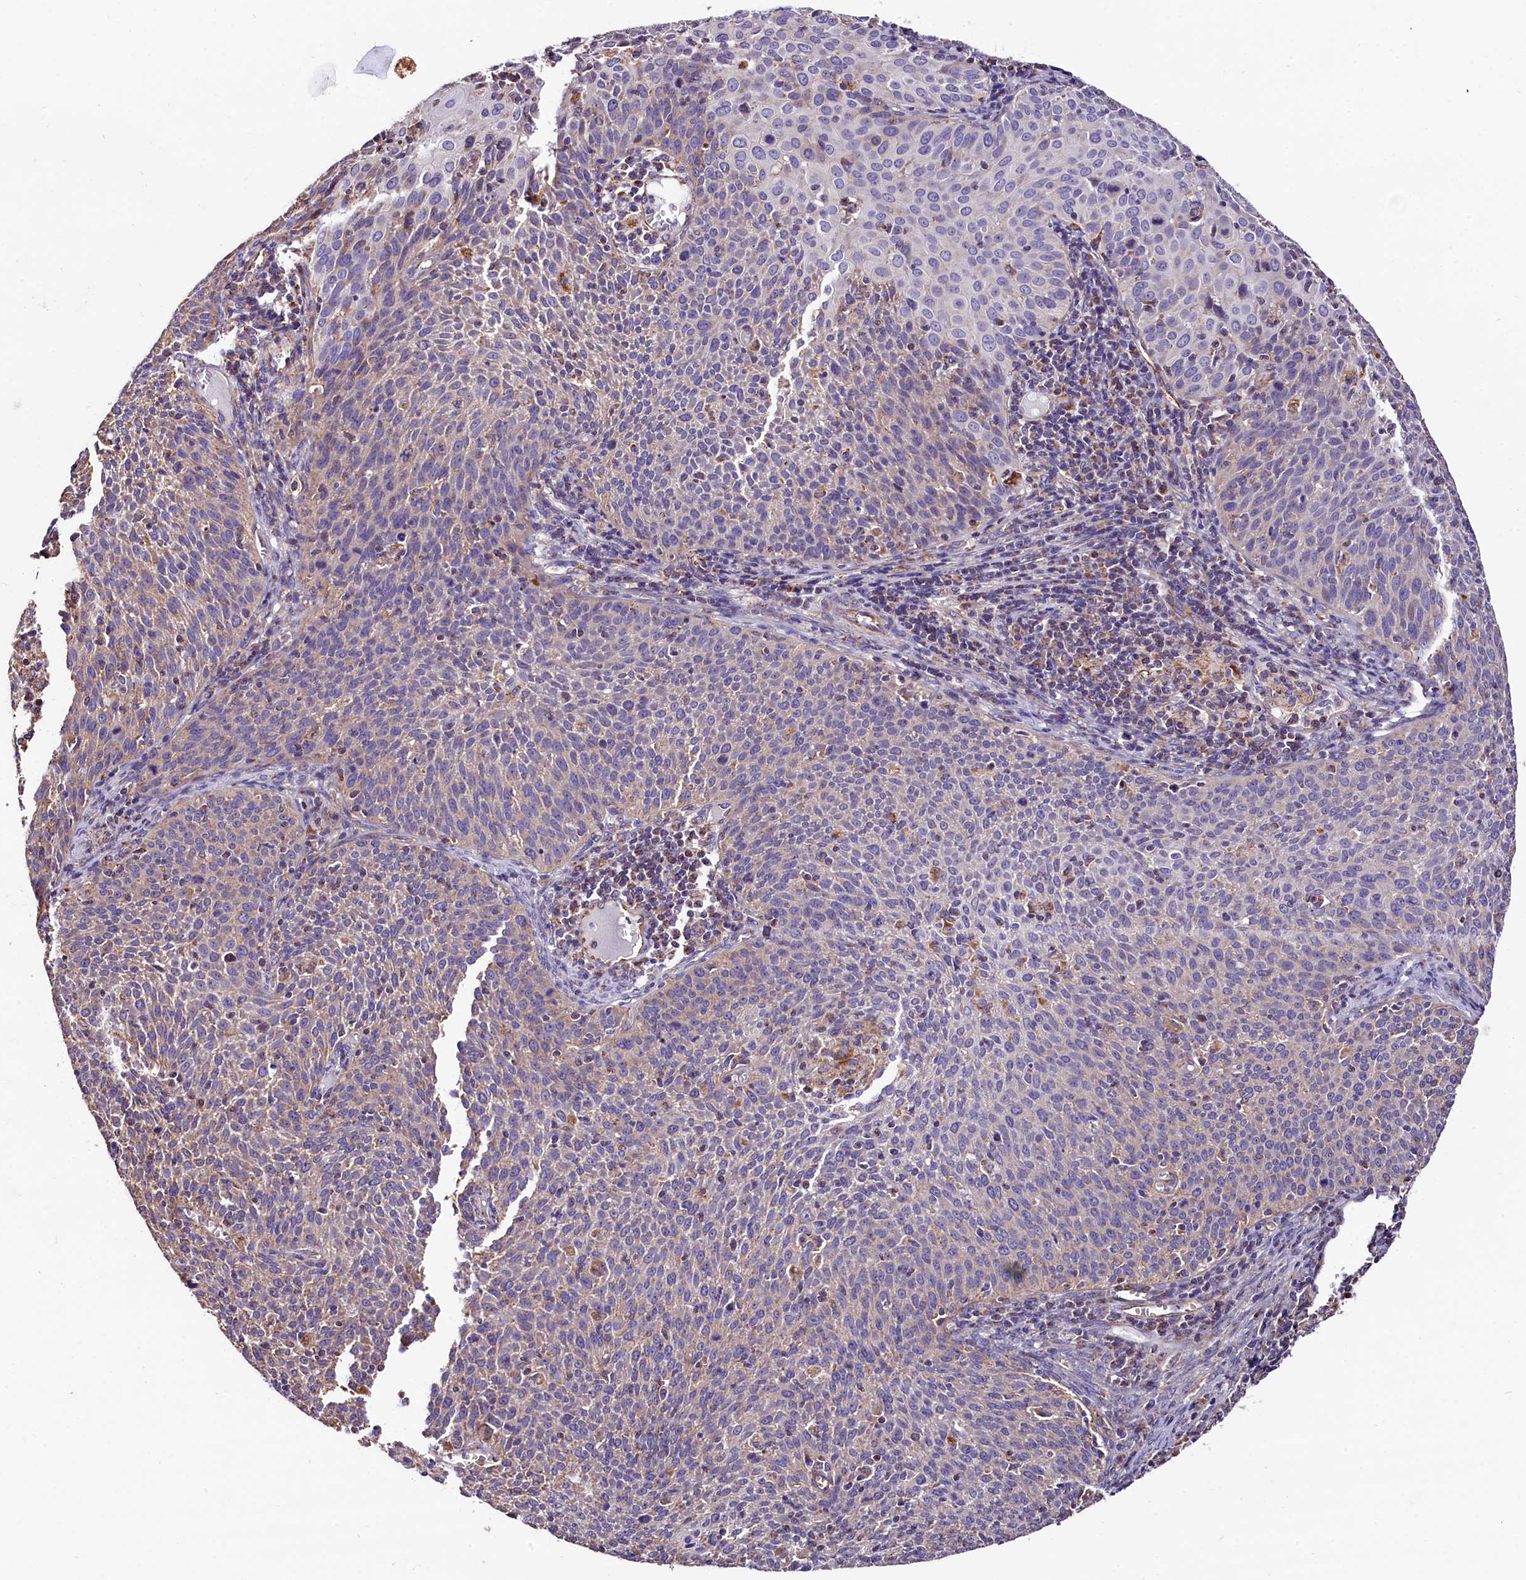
{"staining": {"intensity": "weak", "quantity": "<25%", "location": "cytoplasmic/membranous"}, "tissue": "cervical cancer", "cell_type": "Tumor cells", "image_type": "cancer", "snomed": [{"axis": "morphology", "description": "Squamous cell carcinoma, NOS"}, {"axis": "topography", "description": "Cervix"}], "caption": "The image shows no staining of tumor cells in squamous cell carcinoma (cervical).", "gene": "ACAA2", "patient": {"sex": "female", "age": 38}}